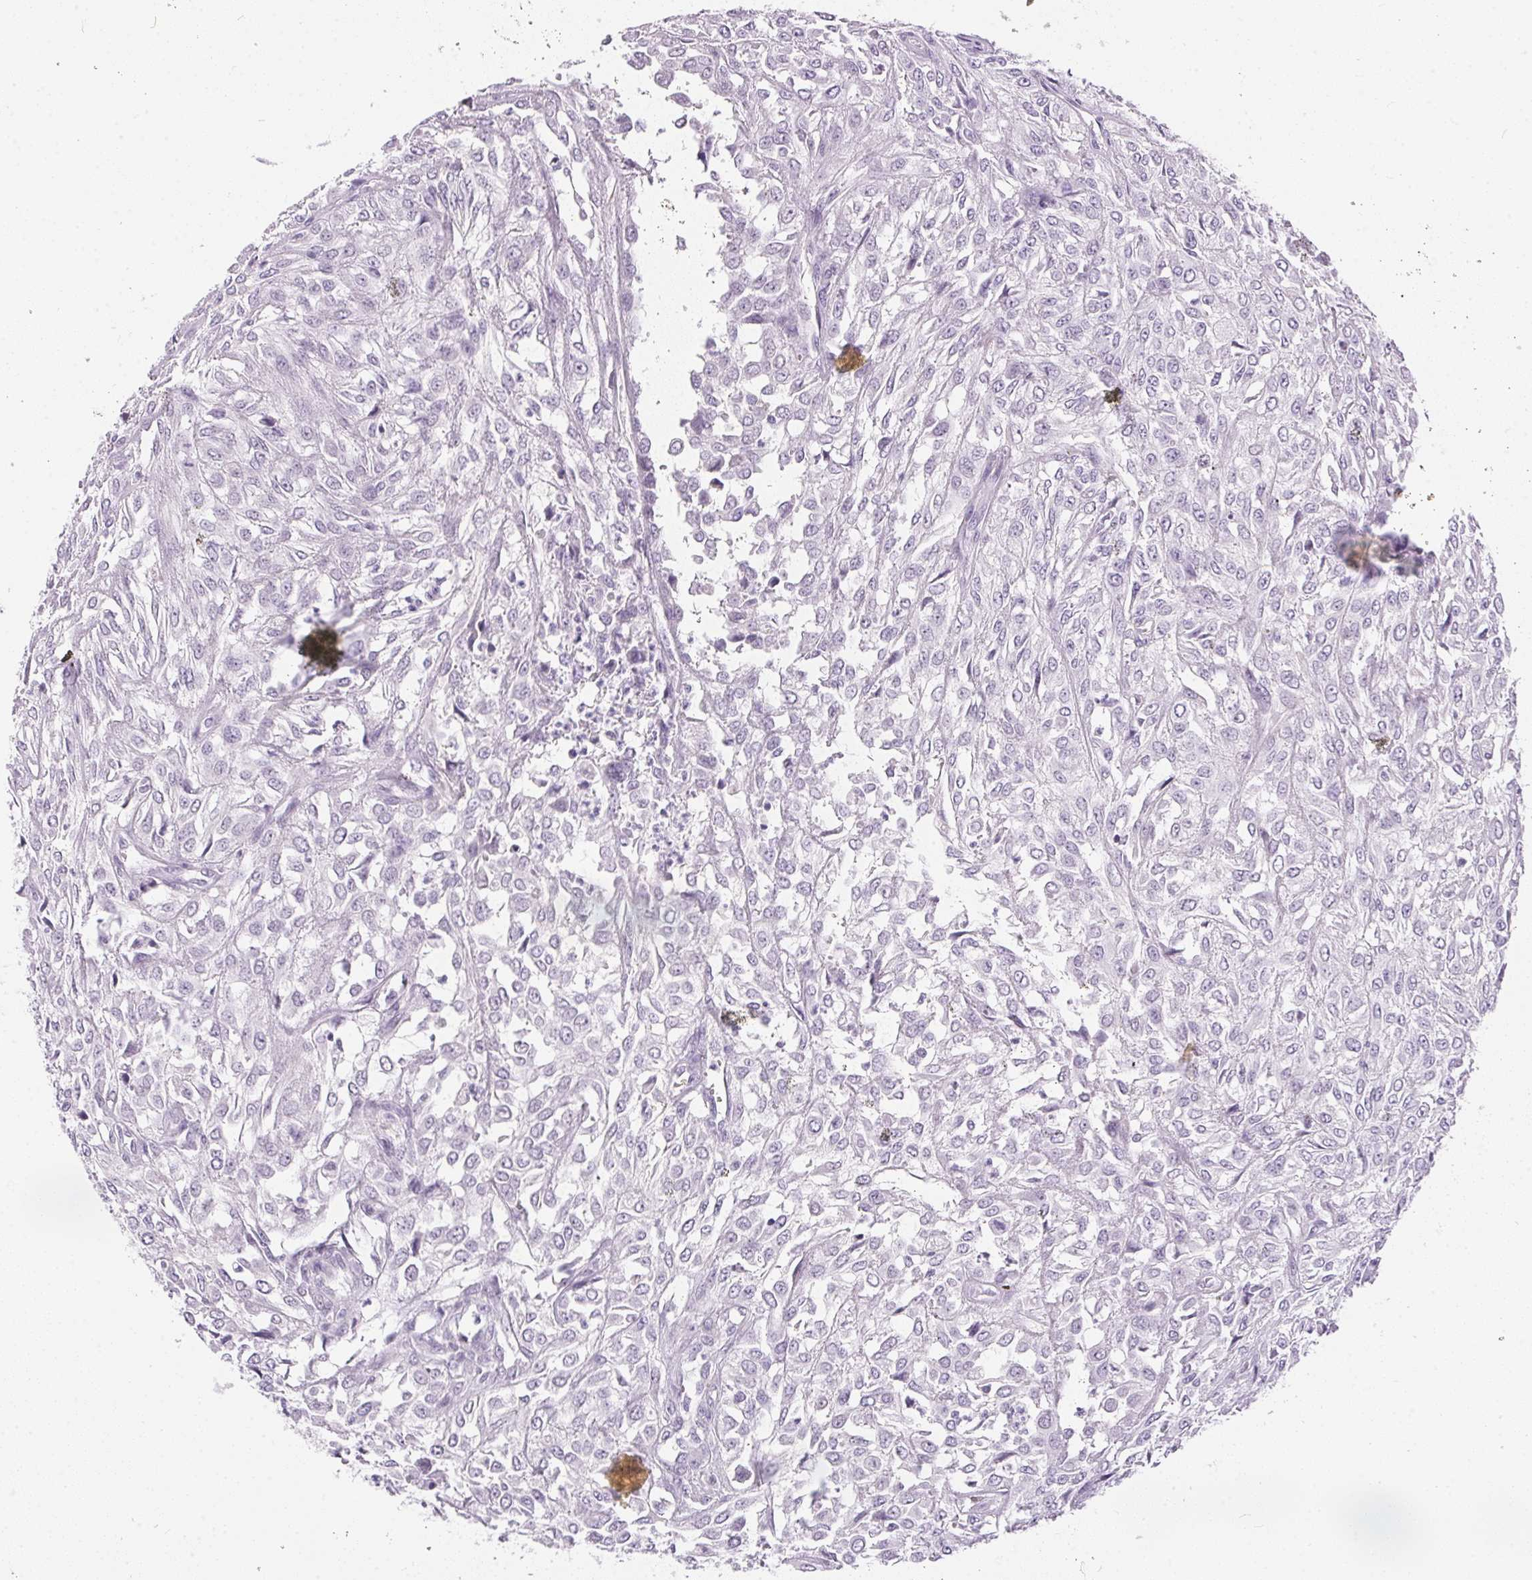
{"staining": {"intensity": "negative", "quantity": "none", "location": "none"}, "tissue": "urothelial cancer", "cell_type": "Tumor cells", "image_type": "cancer", "snomed": [{"axis": "morphology", "description": "Urothelial carcinoma, High grade"}, {"axis": "topography", "description": "Urinary bladder"}], "caption": "Tumor cells are negative for brown protein staining in urothelial cancer.", "gene": "GBP6", "patient": {"sex": "male", "age": 67}}